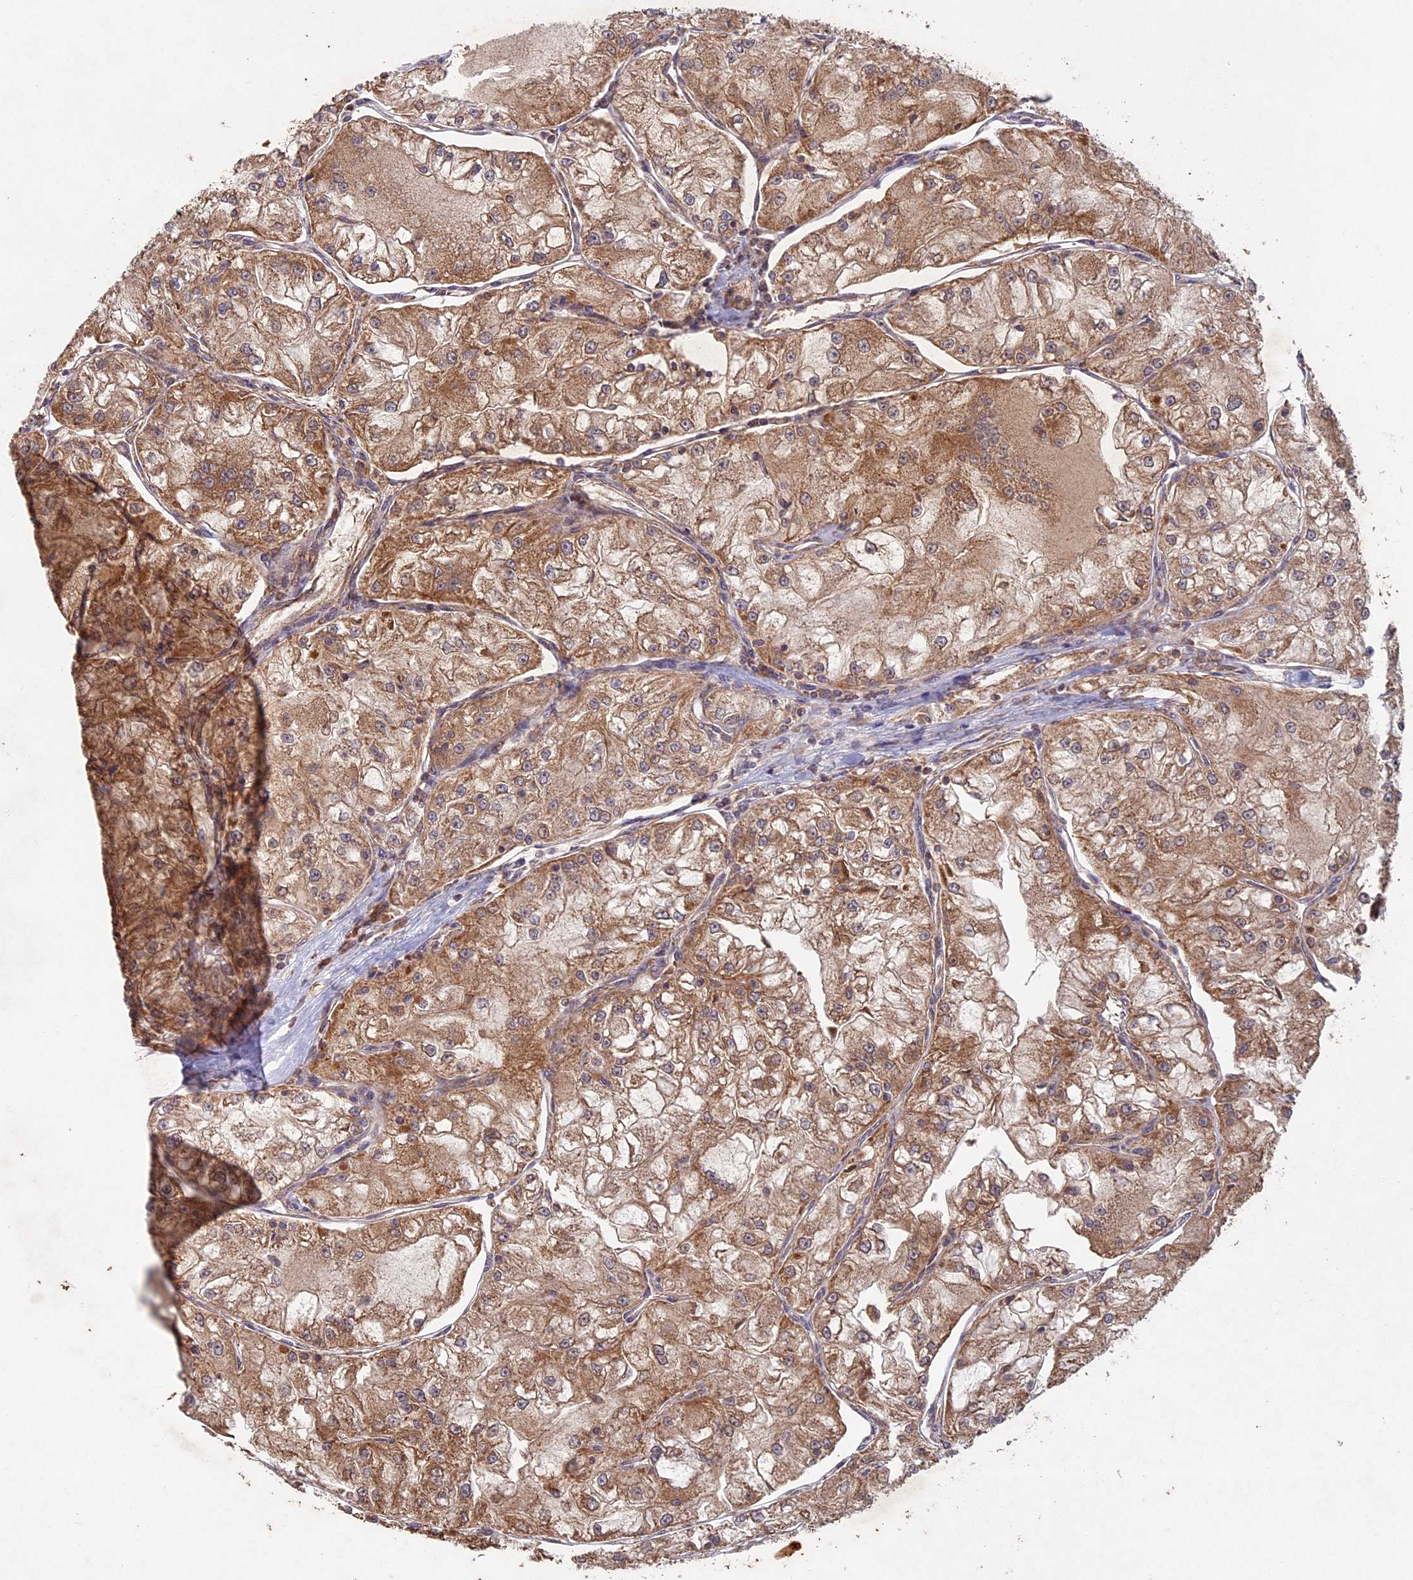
{"staining": {"intensity": "moderate", "quantity": ">75%", "location": "cytoplasmic/membranous"}, "tissue": "renal cancer", "cell_type": "Tumor cells", "image_type": "cancer", "snomed": [{"axis": "morphology", "description": "Adenocarcinoma, NOS"}, {"axis": "topography", "description": "Kidney"}], "caption": "Moderate cytoplasmic/membranous expression for a protein is appreciated in approximately >75% of tumor cells of adenocarcinoma (renal) using IHC.", "gene": "RCCD1", "patient": {"sex": "female", "age": 72}}